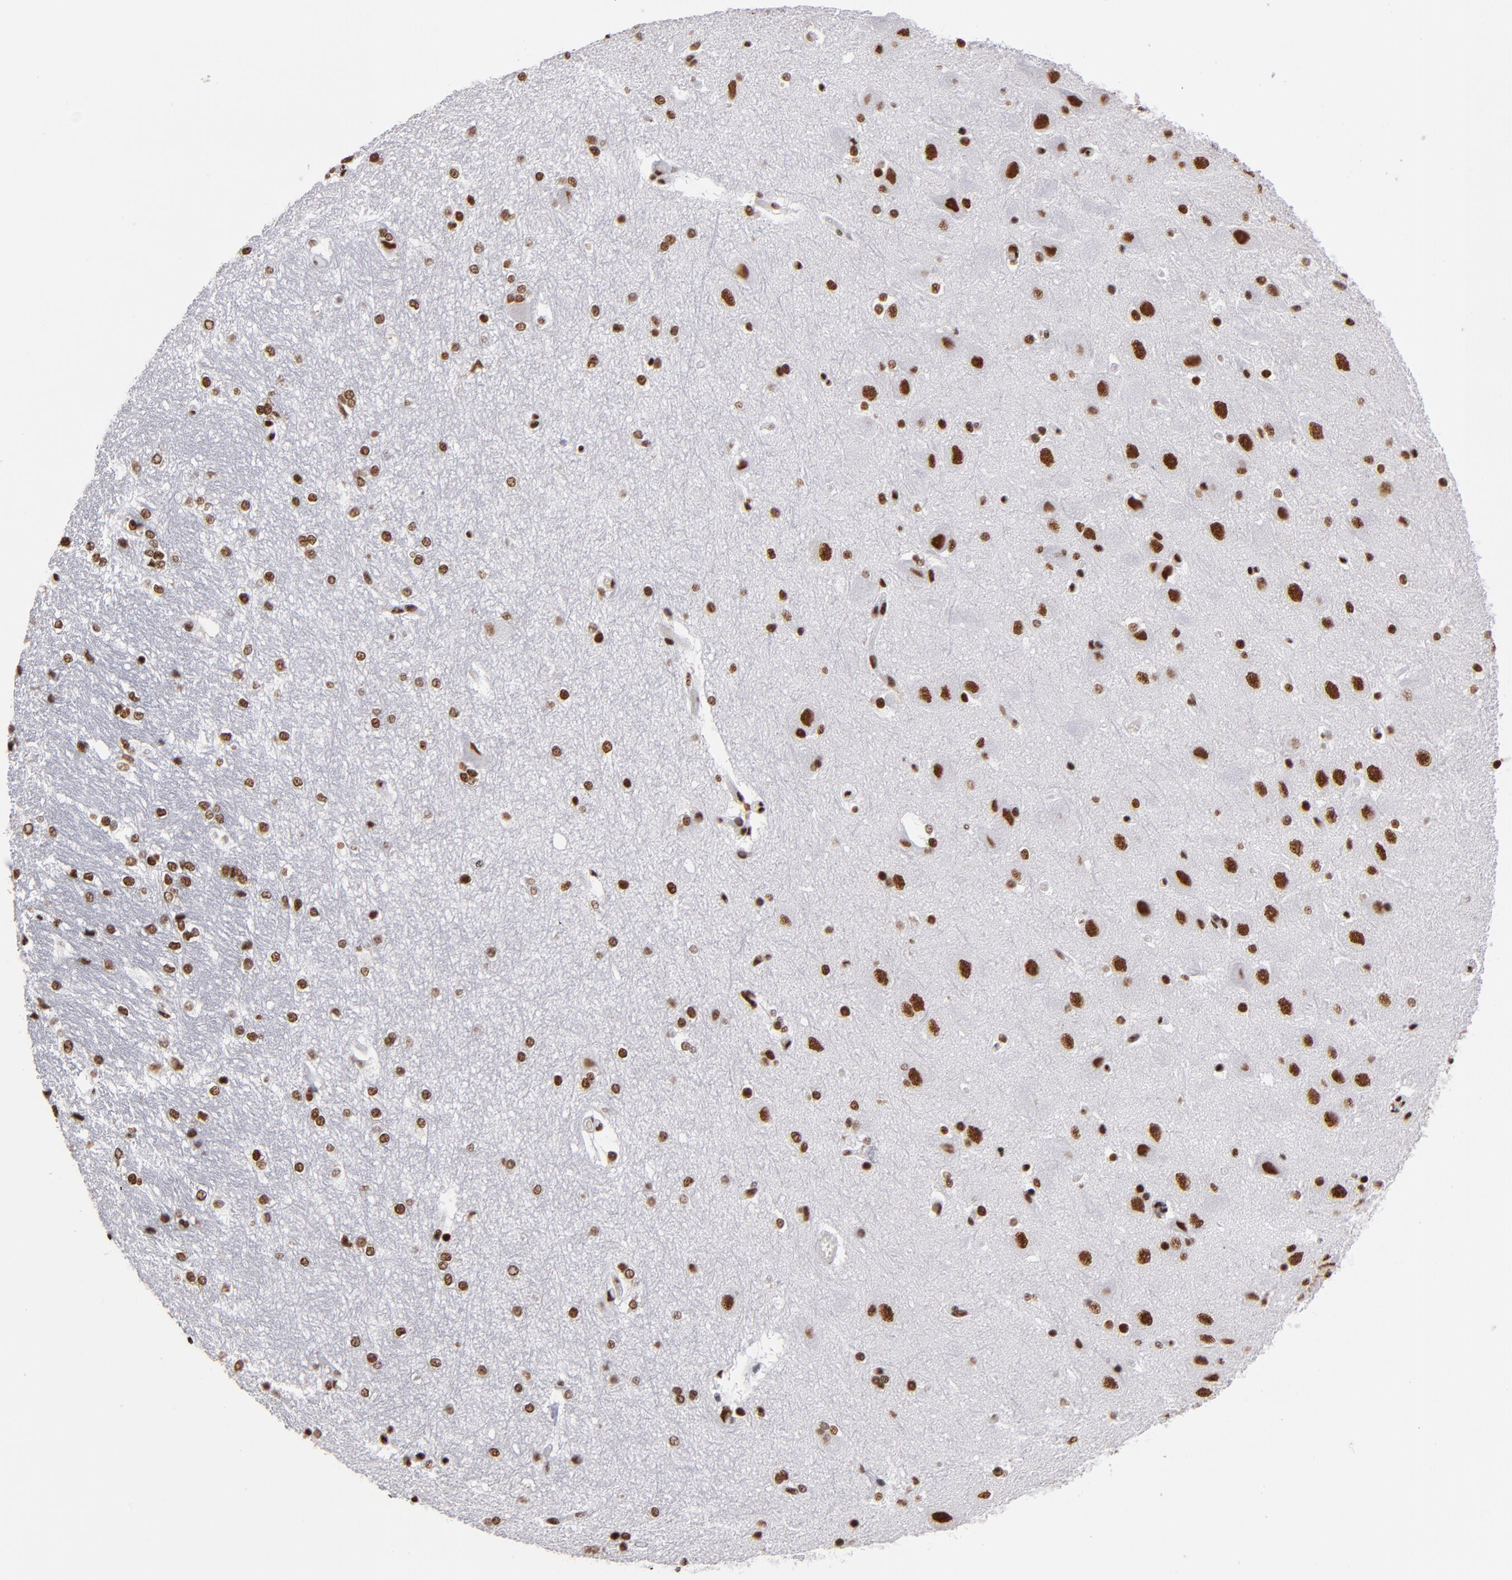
{"staining": {"intensity": "strong", "quantity": ">75%", "location": "nuclear"}, "tissue": "hippocampus", "cell_type": "Glial cells", "image_type": "normal", "snomed": [{"axis": "morphology", "description": "Normal tissue, NOS"}, {"axis": "topography", "description": "Hippocampus"}], "caption": "A brown stain highlights strong nuclear positivity of a protein in glial cells of unremarkable human hippocampus. Nuclei are stained in blue.", "gene": "MRE11", "patient": {"sex": "female", "age": 19}}